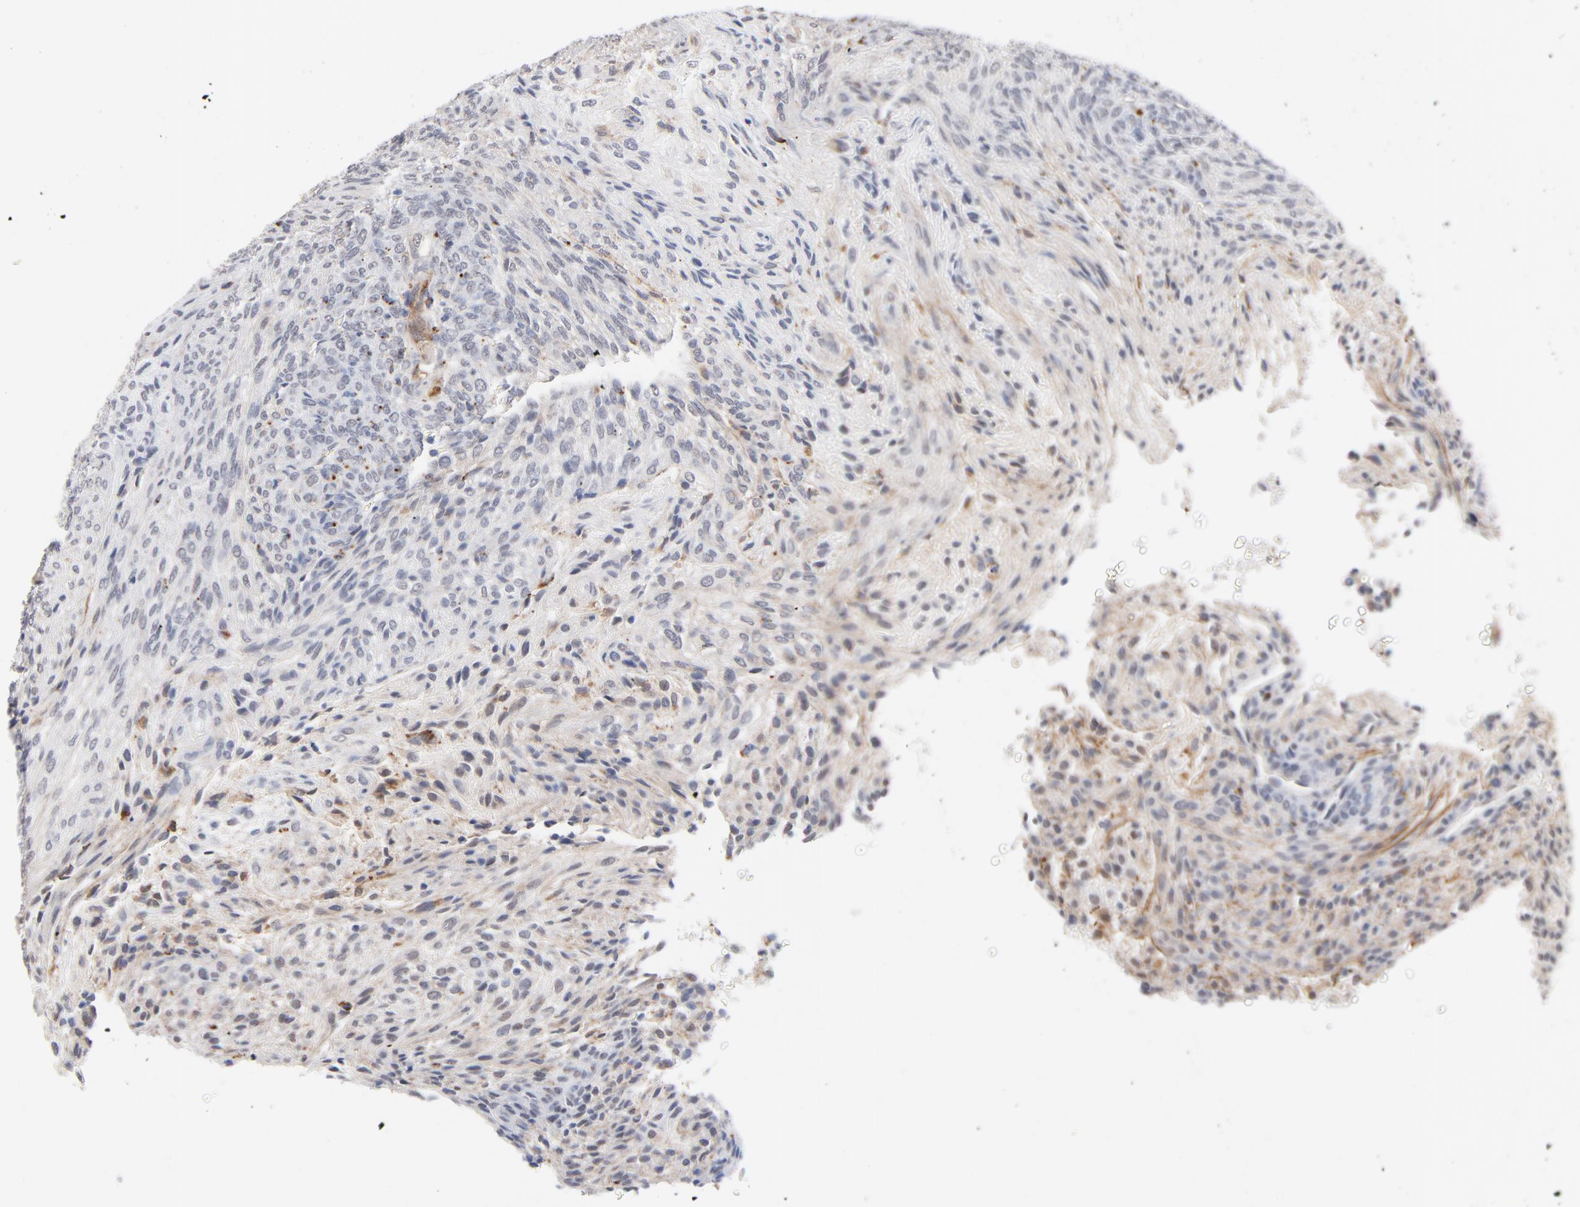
{"staining": {"intensity": "moderate", "quantity": "<25%", "location": "cytoplasmic/membranous"}, "tissue": "glioma", "cell_type": "Tumor cells", "image_type": "cancer", "snomed": [{"axis": "morphology", "description": "Glioma, malignant, High grade"}, {"axis": "topography", "description": "Cerebral cortex"}], "caption": "Immunohistochemical staining of human glioma displays moderate cytoplasmic/membranous protein staining in about <25% of tumor cells. Using DAB (3,3'-diaminobenzidine) (brown) and hematoxylin (blue) stains, captured at high magnification using brightfield microscopy.", "gene": "LTBP2", "patient": {"sex": "female", "age": 55}}